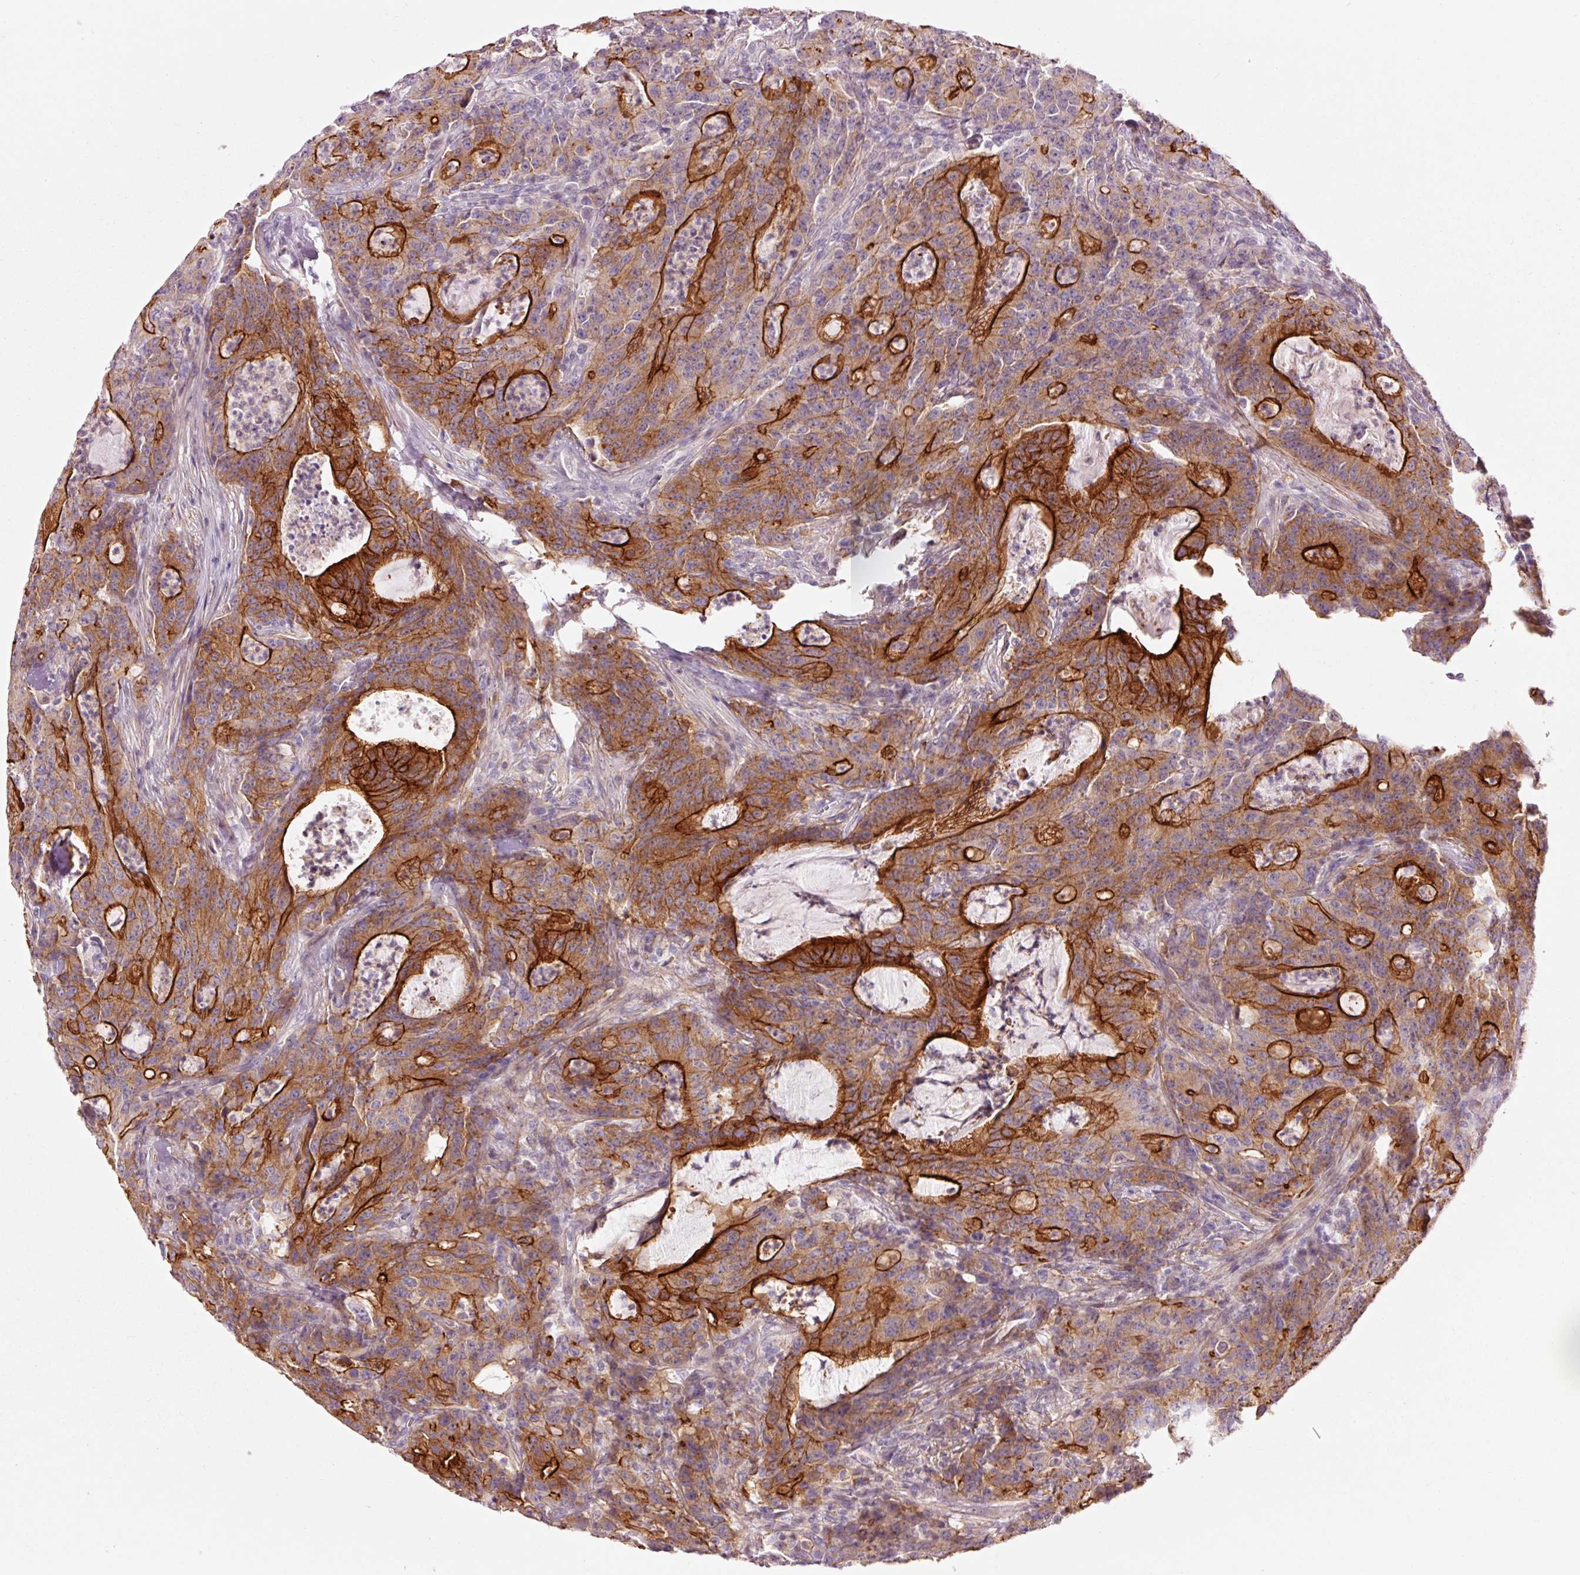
{"staining": {"intensity": "strong", "quantity": "25%-75%", "location": "cytoplasmic/membranous"}, "tissue": "colorectal cancer", "cell_type": "Tumor cells", "image_type": "cancer", "snomed": [{"axis": "morphology", "description": "Adenocarcinoma, NOS"}, {"axis": "topography", "description": "Colon"}], "caption": "Protein staining of colorectal cancer tissue demonstrates strong cytoplasmic/membranous staining in about 25%-75% of tumor cells. The staining is performed using DAB brown chromogen to label protein expression. The nuclei are counter-stained blue using hematoxylin.", "gene": "DAPP1", "patient": {"sex": "male", "age": 83}}